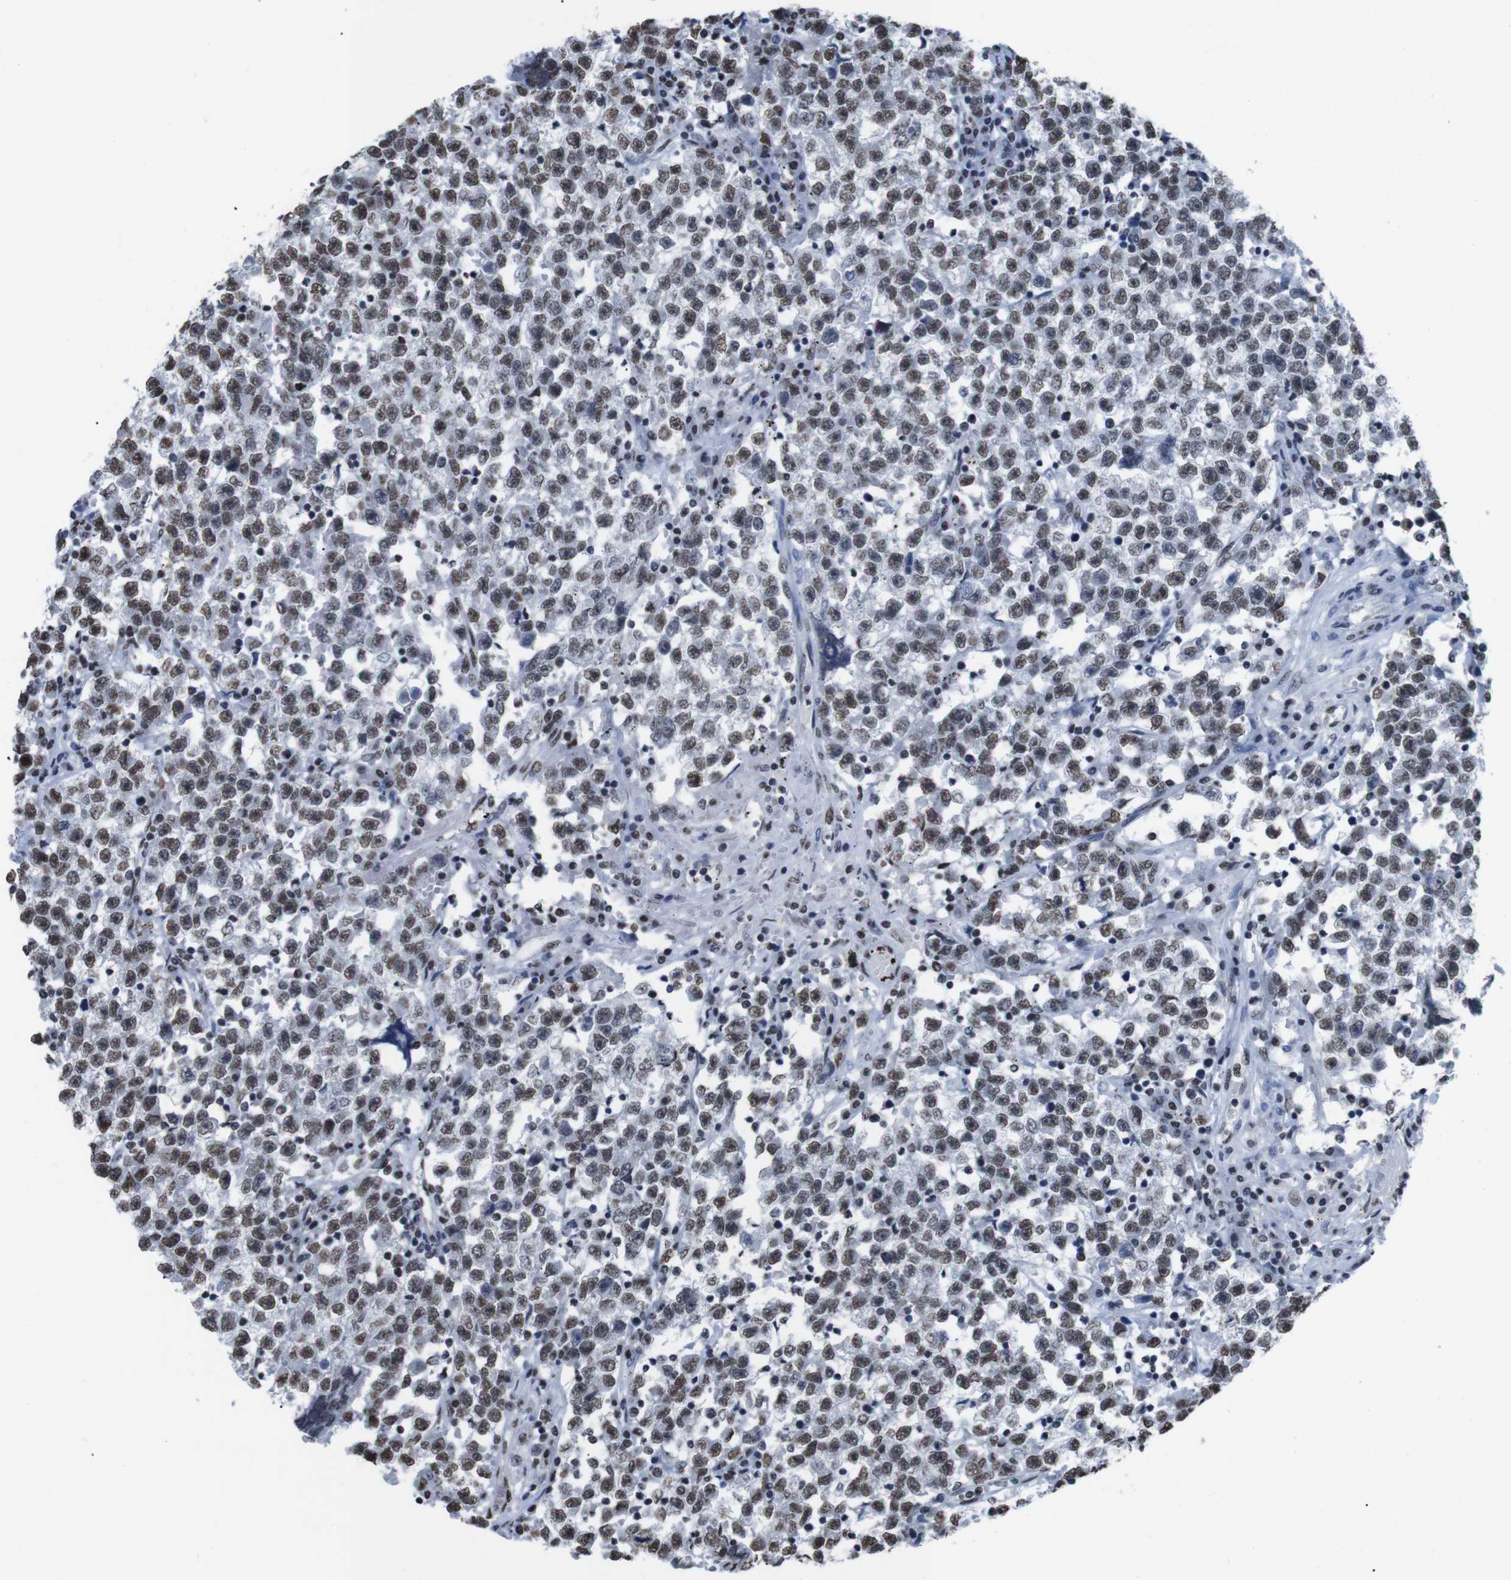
{"staining": {"intensity": "moderate", "quantity": ">75%", "location": "nuclear"}, "tissue": "testis cancer", "cell_type": "Tumor cells", "image_type": "cancer", "snomed": [{"axis": "morphology", "description": "Seminoma, NOS"}, {"axis": "topography", "description": "Testis"}], "caption": "IHC of human testis cancer reveals medium levels of moderate nuclear positivity in about >75% of tumor cells.", "gene": "PIP4P2", "patient": {"sex": "male", "age": 22}}